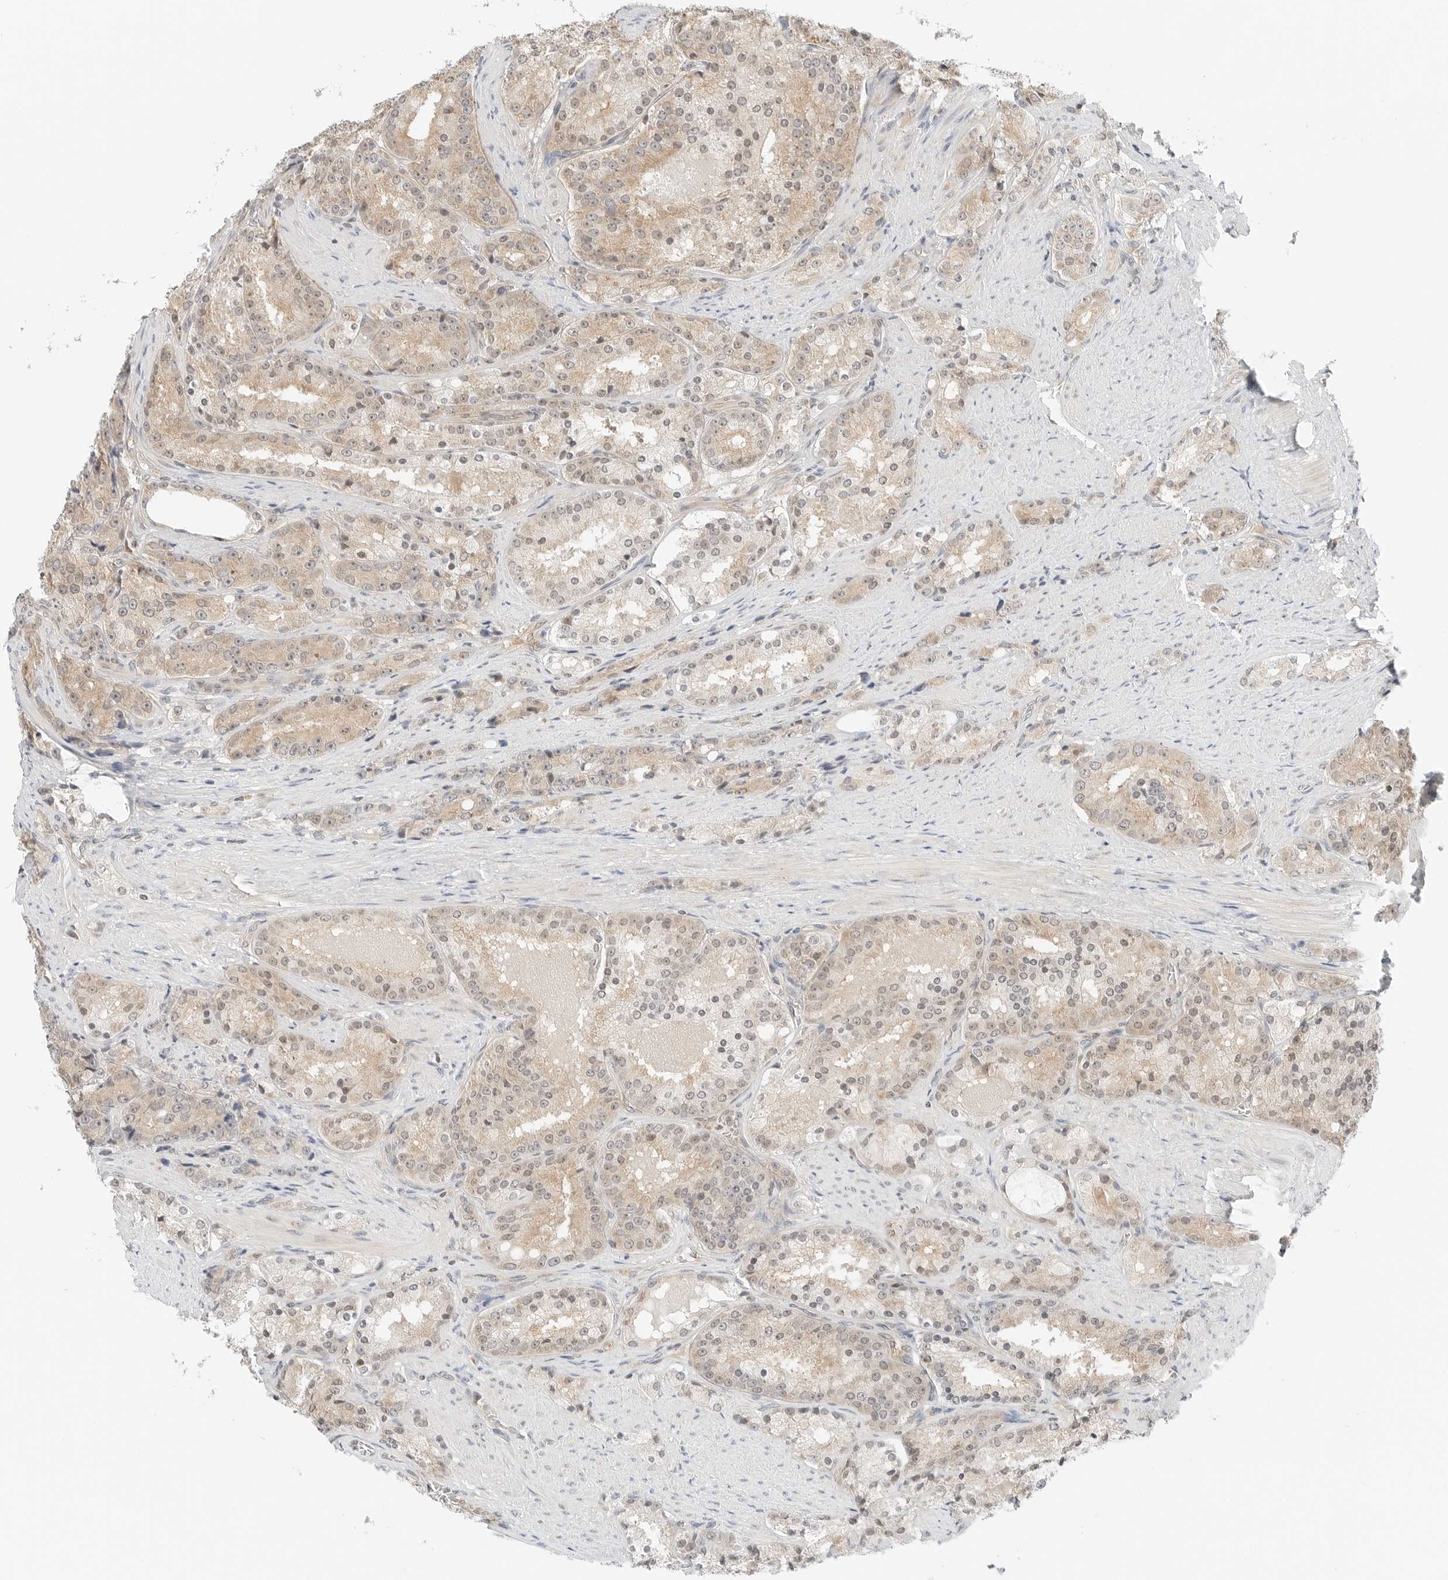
{"staining": {"intensity": "weak", "quantity": "25%-75%", "location": "cytoplasmic/membranous,nuclear"}, "tissue": "prostate cancer", "cell_type": "Tumor cells", "image_type": "cancer", "snomed": [{"axis": "morphology", "description": "Adenocarcinoma, High grade"}, {"axis": "topography", "description": "Prostate"}], "caption": "Prostate high-grade adenocarcinoma stained with DAB immunohistochemistry (IHC) reveals low levels of weak cytoplasmic/membranous and nuclear positivity in about 25%-75% of tumor cells.", "gene": "IQCC", "patient": {"sex": "male", "age": 60}}